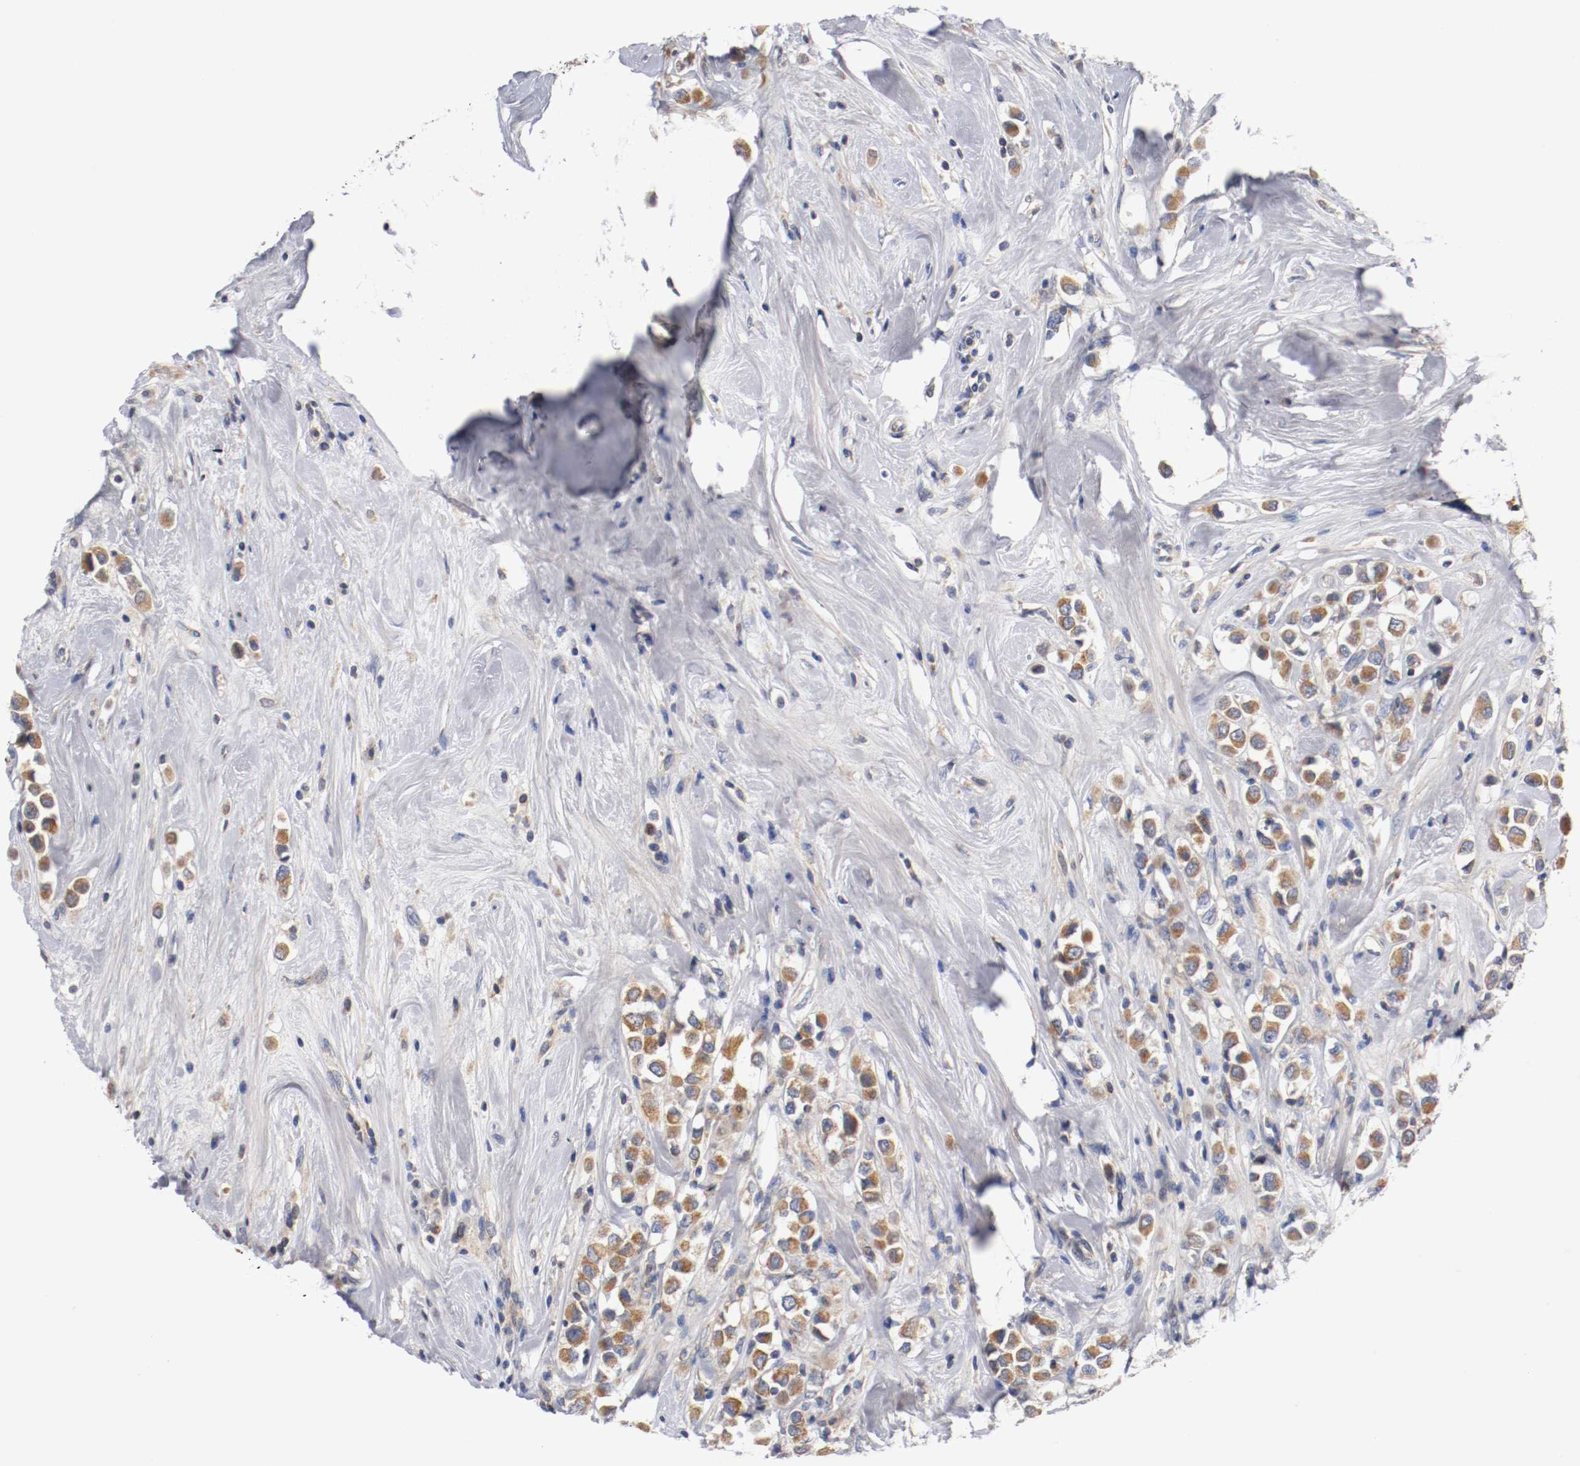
{"staining": {"intensity": "weak", "quantity": ">75%", "location": "cytoplasmic/membranous"}, "tissue": "breast cancer", "cell_type": "Tumor cells", "image_type": "cancer", "snomed": [{"axis": "morphology", "description": "Duct carcinoma"}, {"axis": "topography", "description": "Breast"}], "caption": "Tumor cells exhibit weak cytoplasmic/membranous expression in approximately >75% of cells in breast cancer (infiltrating ductal carcinoma). (IHC, brightfield microscopy, high magnification).", "gene": "PCSK6", "patient": {"sex": "female", "age": 61}}